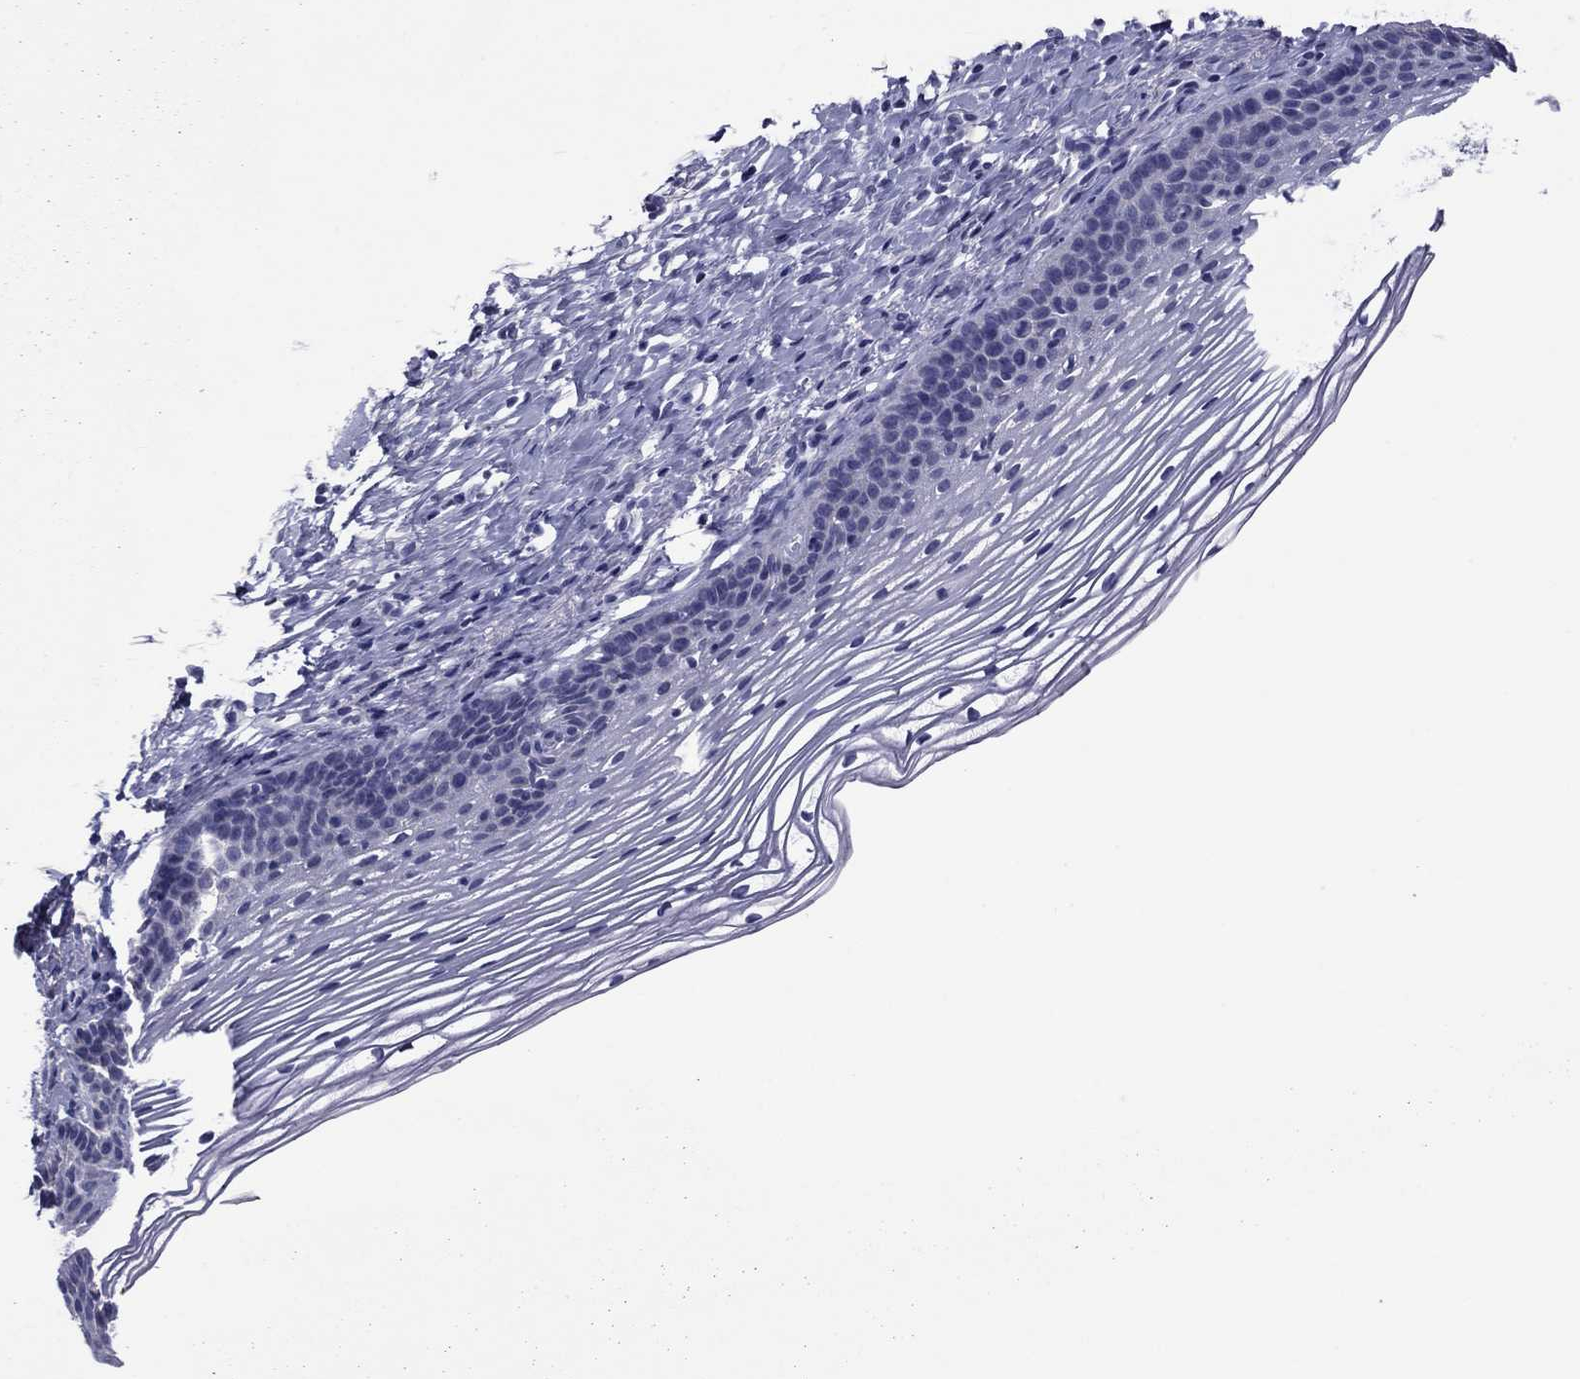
{"staining": {"intensity": "negative", "quantity": "none", "location": "none"}, "tissue": "cervix", "cell_type": "Glandular cells", "image_type": "normal", "snomed": [{"axis": "morphology", "description": "Normal tissue, NOS"}, {"axis": "topography", "description": "Cervix"}], "caption": "A high-resolution image shows immunohistochemistry staining of unremarkable cervix, which shows no significant positivity in glandular cells. The staining was performed using DAB (3,3'-diaminobenzidine) to visualize the protein expression in brown, while the nuclei were stained in blue with hematoxylin (Magnification: 20x).", "gene": "HAO1", "patient": {"sex": "female", "age": 39}}